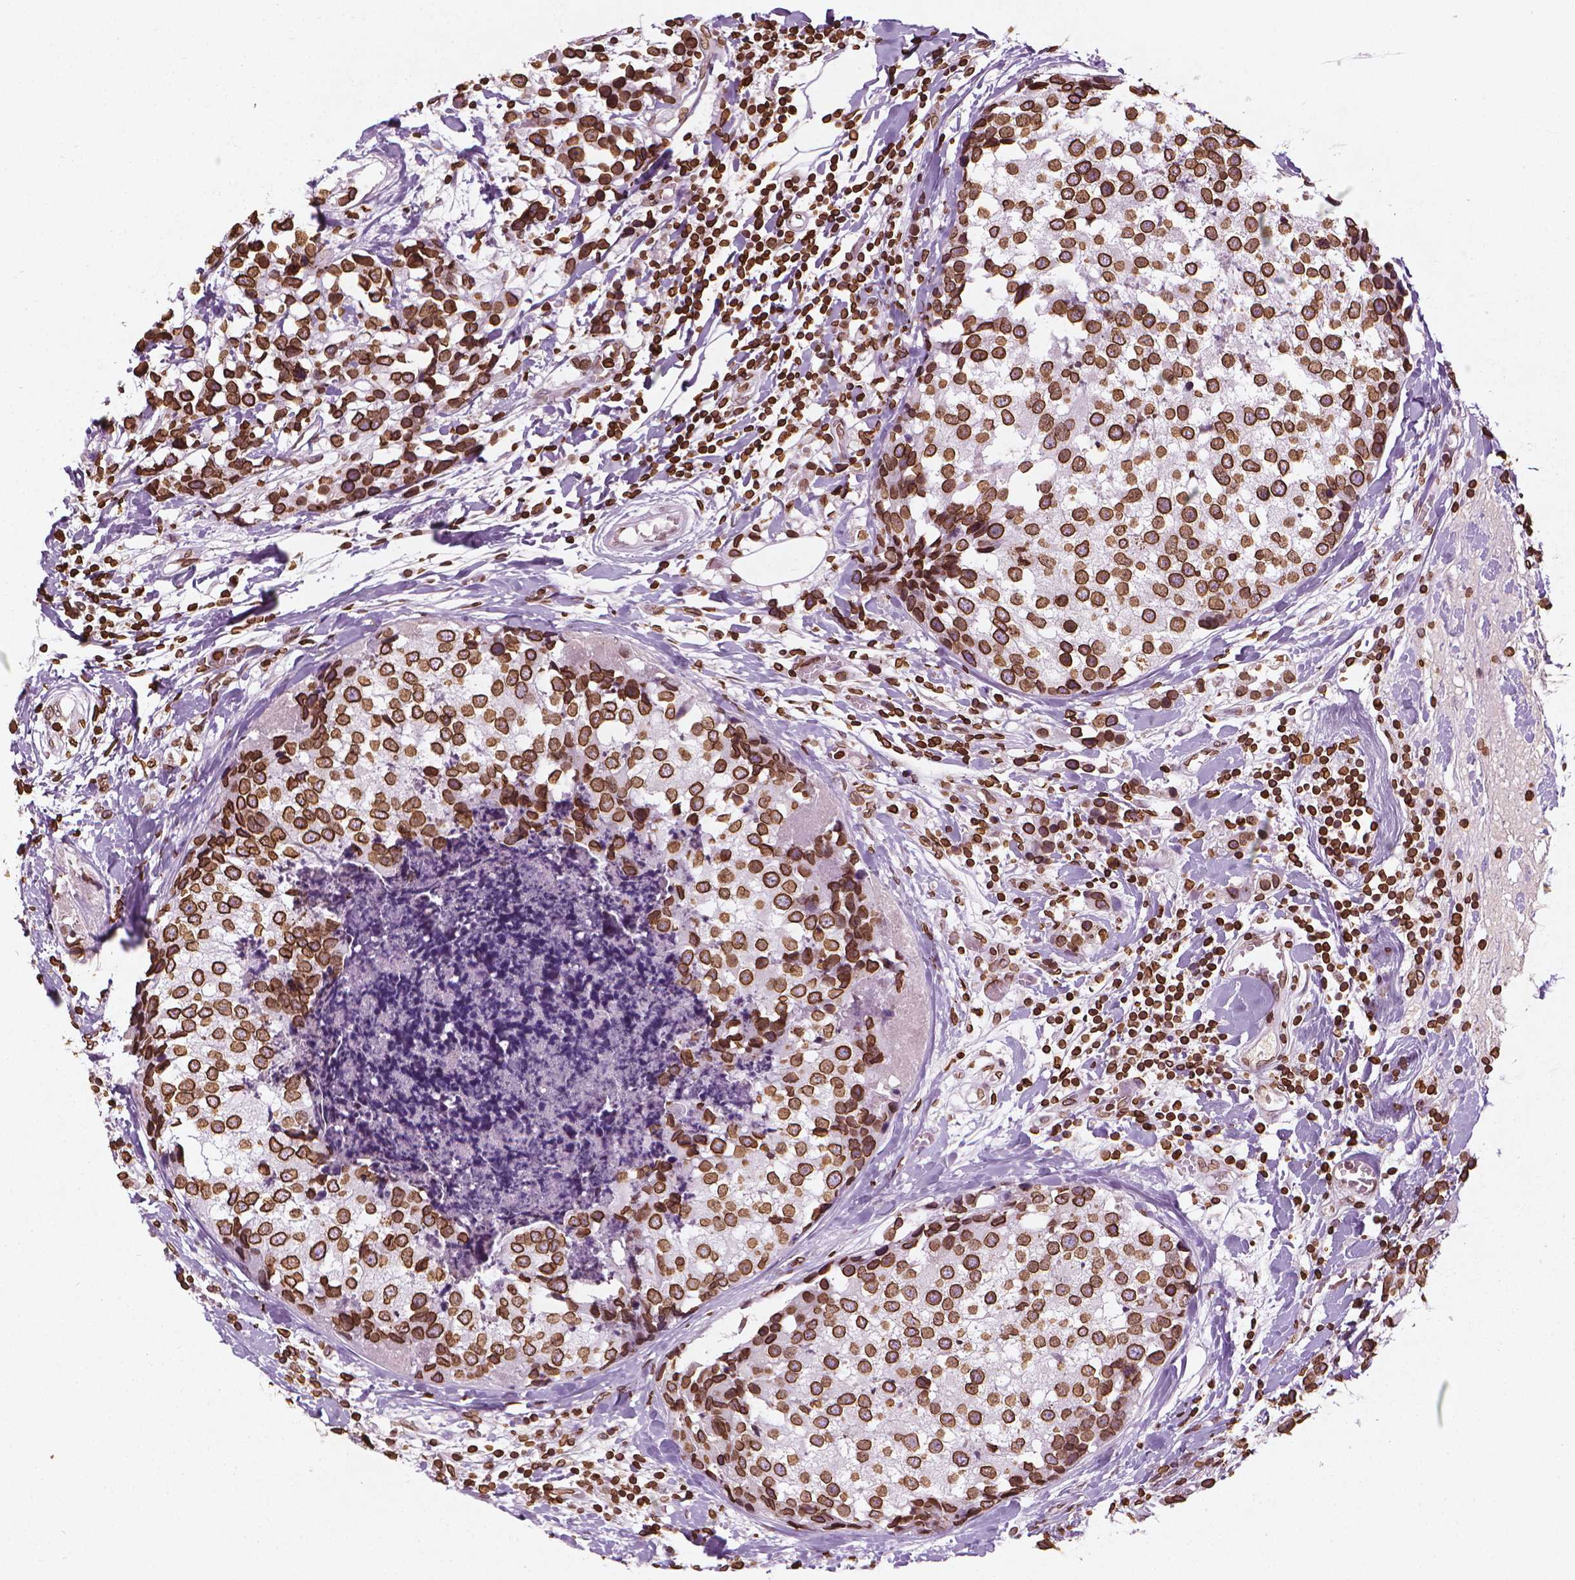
{"staining": {"intensity": "strong", "quantity": ">75%", "location": "cytoplasmic/membranous,nuclear"}, "tissue": "breast cancer", "cell_type": "Tumor cells", "image_type": "cancer", "snomed": [{"axis": "morphology", "description": "Lobular carcinoma"}, {"axis": "topography", "description": "Breast"}], "caption": "Immunohistochemical staining of human breast cancer shows high levels of strong cytoplasmic/membranous and nuclear positivity in about >75% of tumor cells.", "gene": "LMNB1", "patient": {"sex": "female", "age": 59}}